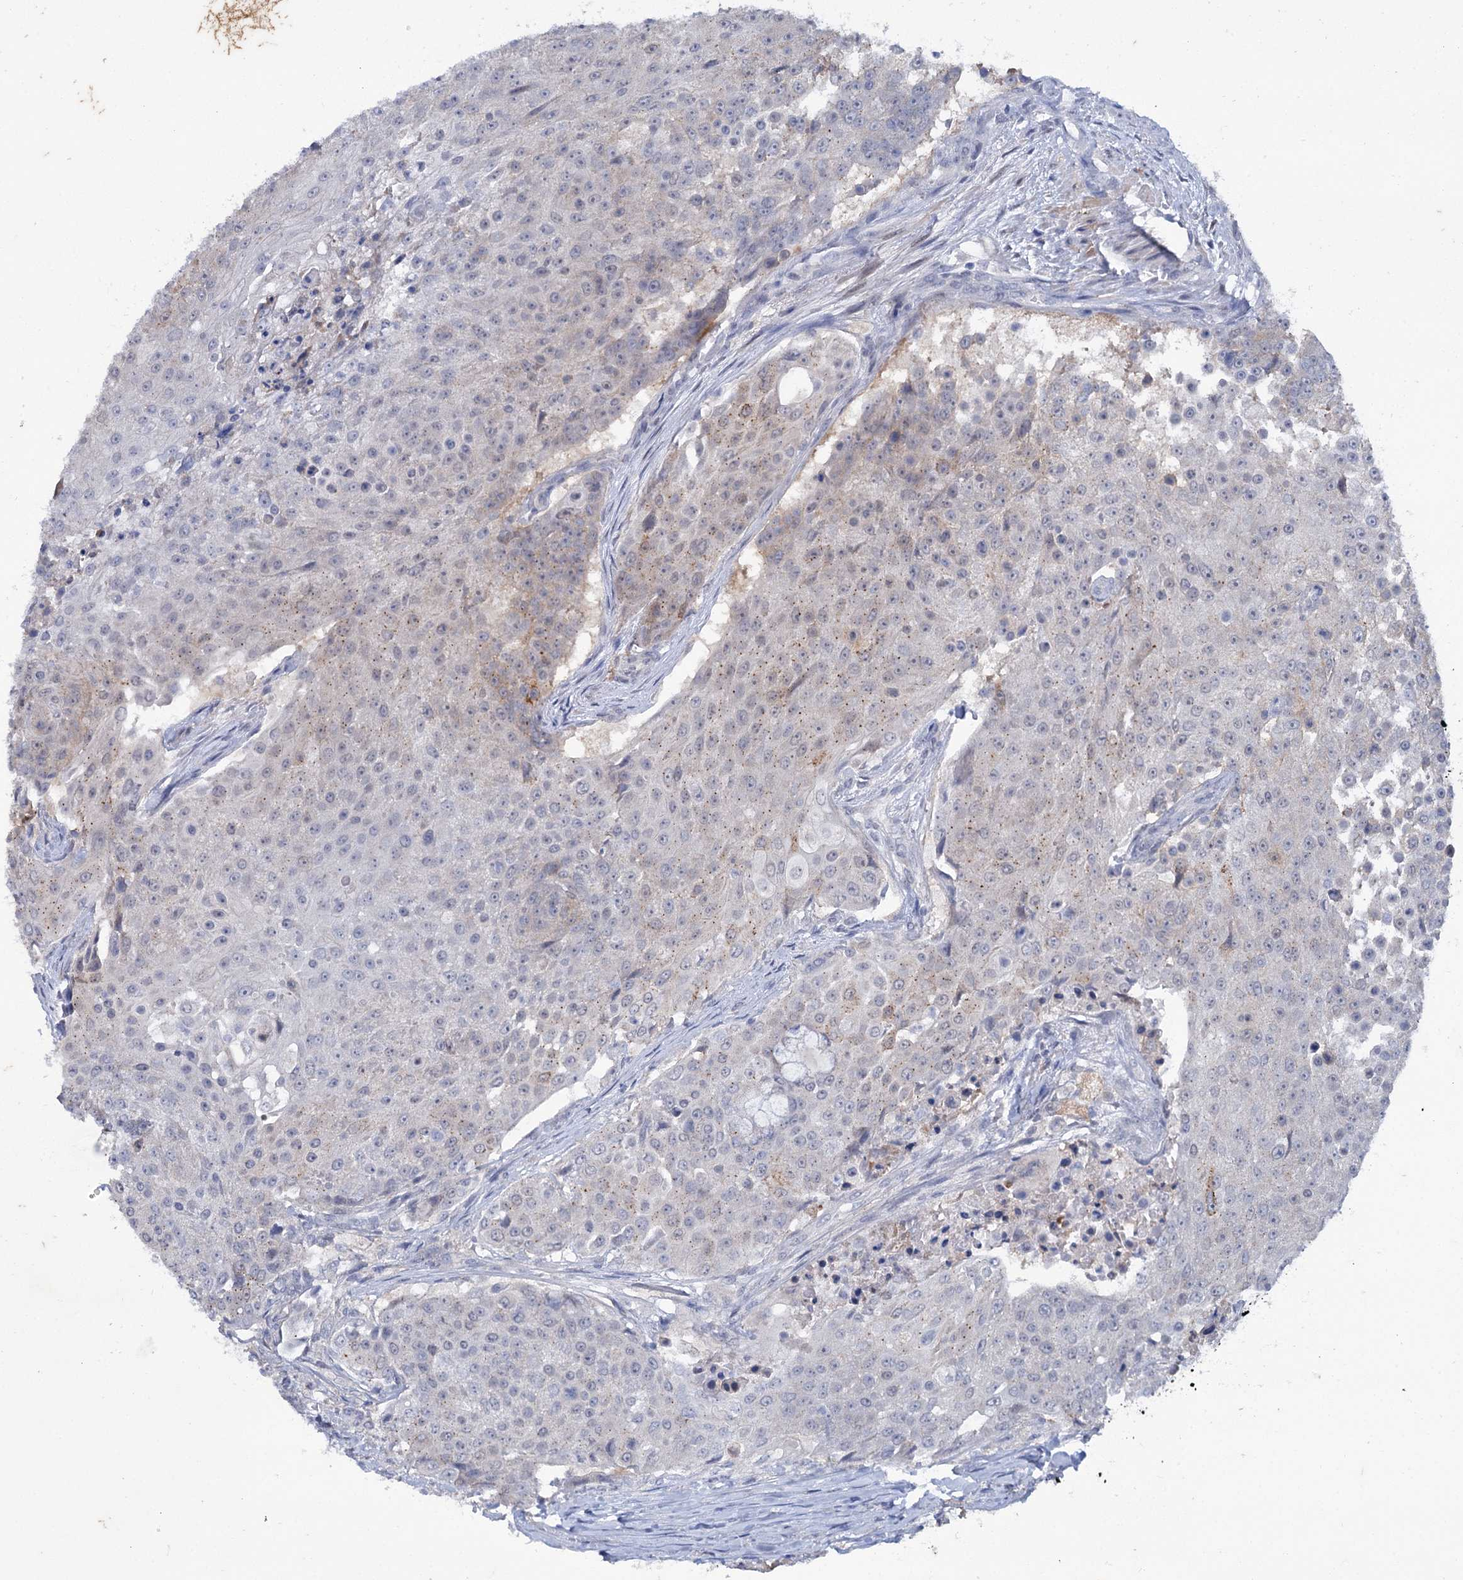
{"staining": {"intensity": "weak", "quantity": "<25%", "location": "cytoplasmic/membranous"}, "tissue": "urothelial cancer", "cell_type": "Tumor cells", "image_type": "cancer", "snomed": [{"axis": "morphology", "description": "Urothelial carcinoma, High grade"}, {"axis": "topography", "description": "Urinary bladder"}], "caption": "DAB (3,3'-diaminobenzidine) immunohistochemical staining of urothelial cancer exhibits no significant staining in tumor cells.", "gene": "MID1IP1", "patient": {"sex": "female", "age": 63}}